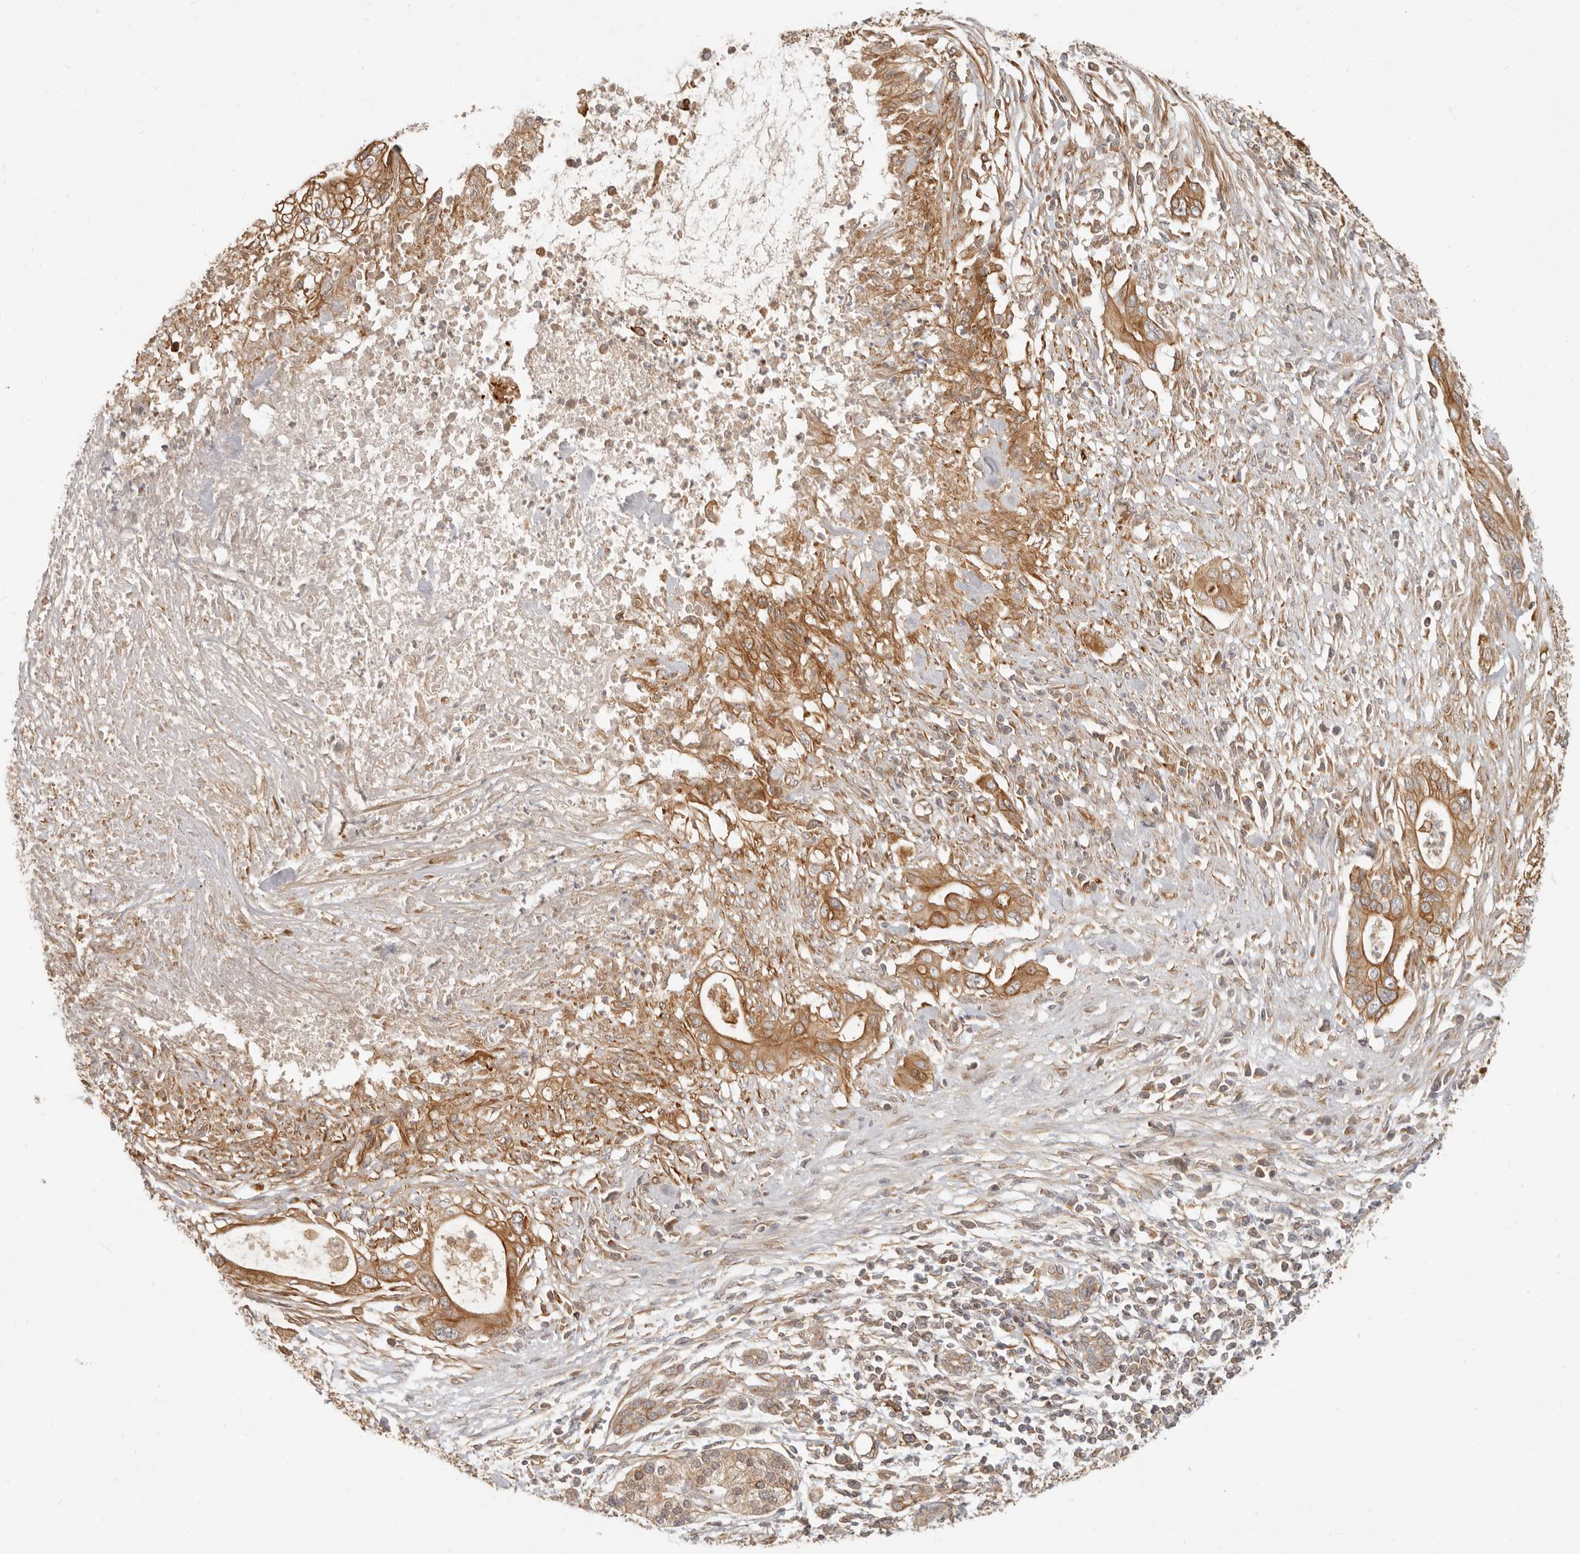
{"staining": {"intensity": "moderate", "quantity": ">75%", "location": "cytoplasmic/membranous"}, "tissue": "pancreatic cancer", "cell_type": "Tumor cells", "image_type": "cancer", "snomed": [{"axis": "morphology", "description": "Adenocarcinoma, NOS"}, {"axis": "topography", "description": "Pancreas"}], "caption": "DAB immunohistochemical staining of human pancreatic adenocarcinoma demonstrates moderate cytoplasmic/membranous protein staining in approximately >75% of tumor cells.", "gene": "UFSP1", "patient": {"sex": "male", "age": 58}}